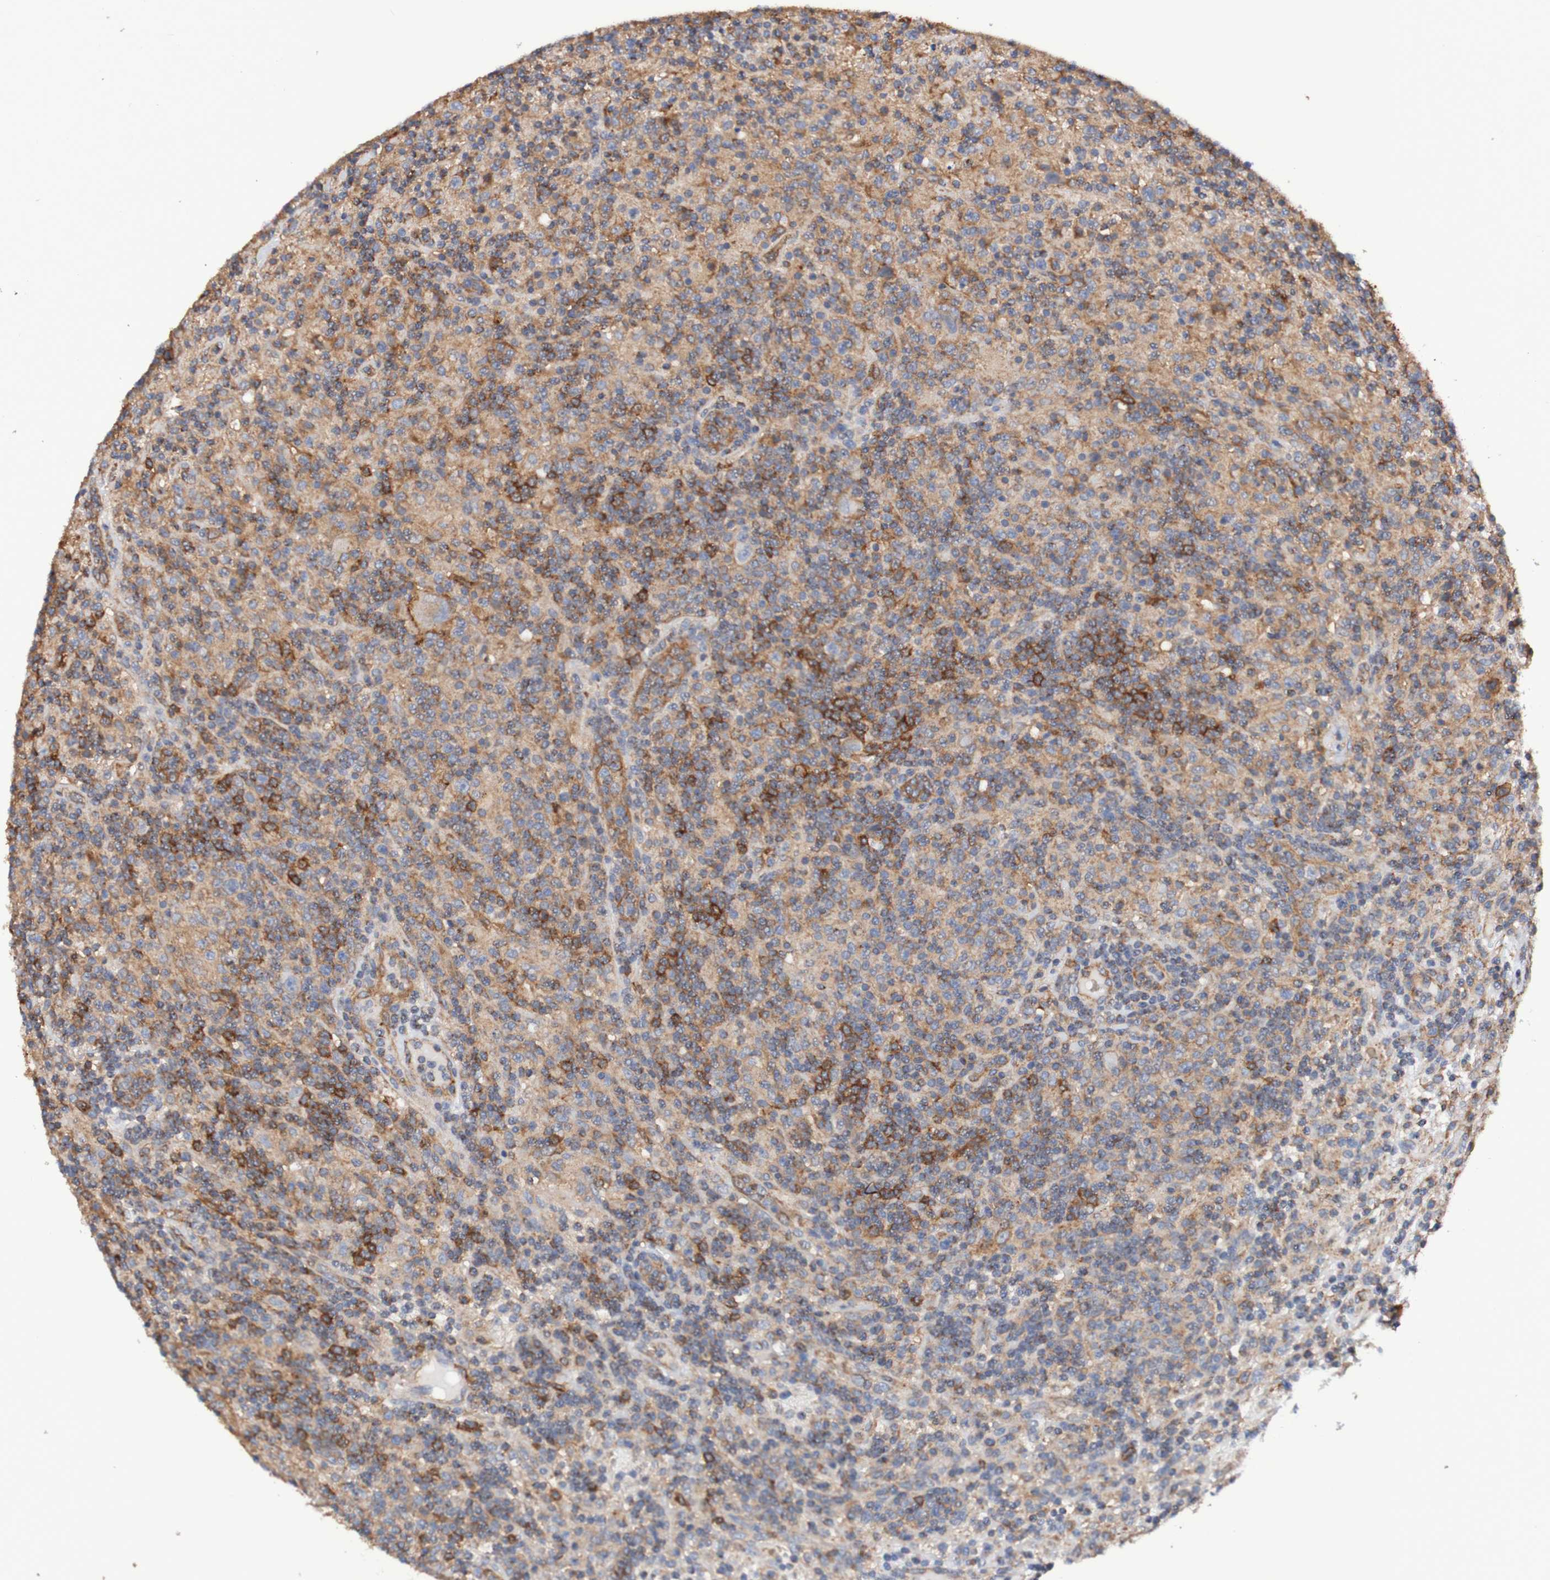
{"staining": {"intensity": "negative", "quantity": "none", "location": "none"}, "tissue": "lymphoma", "cell_type": "Tumor cells", "image_type": "cancer", "snomed": [{"axis": "morphology", "description": "Hodgkin's disease, NOS"}, {"axis": "topography", "description": "Lymph node"}], "caption": "This is an IHC photomicrograph of human Hodgkin's disease. There is no positivity in tumor cells.", "gene": "WNT4", "patient": {"sex": "male", "age": 70}}